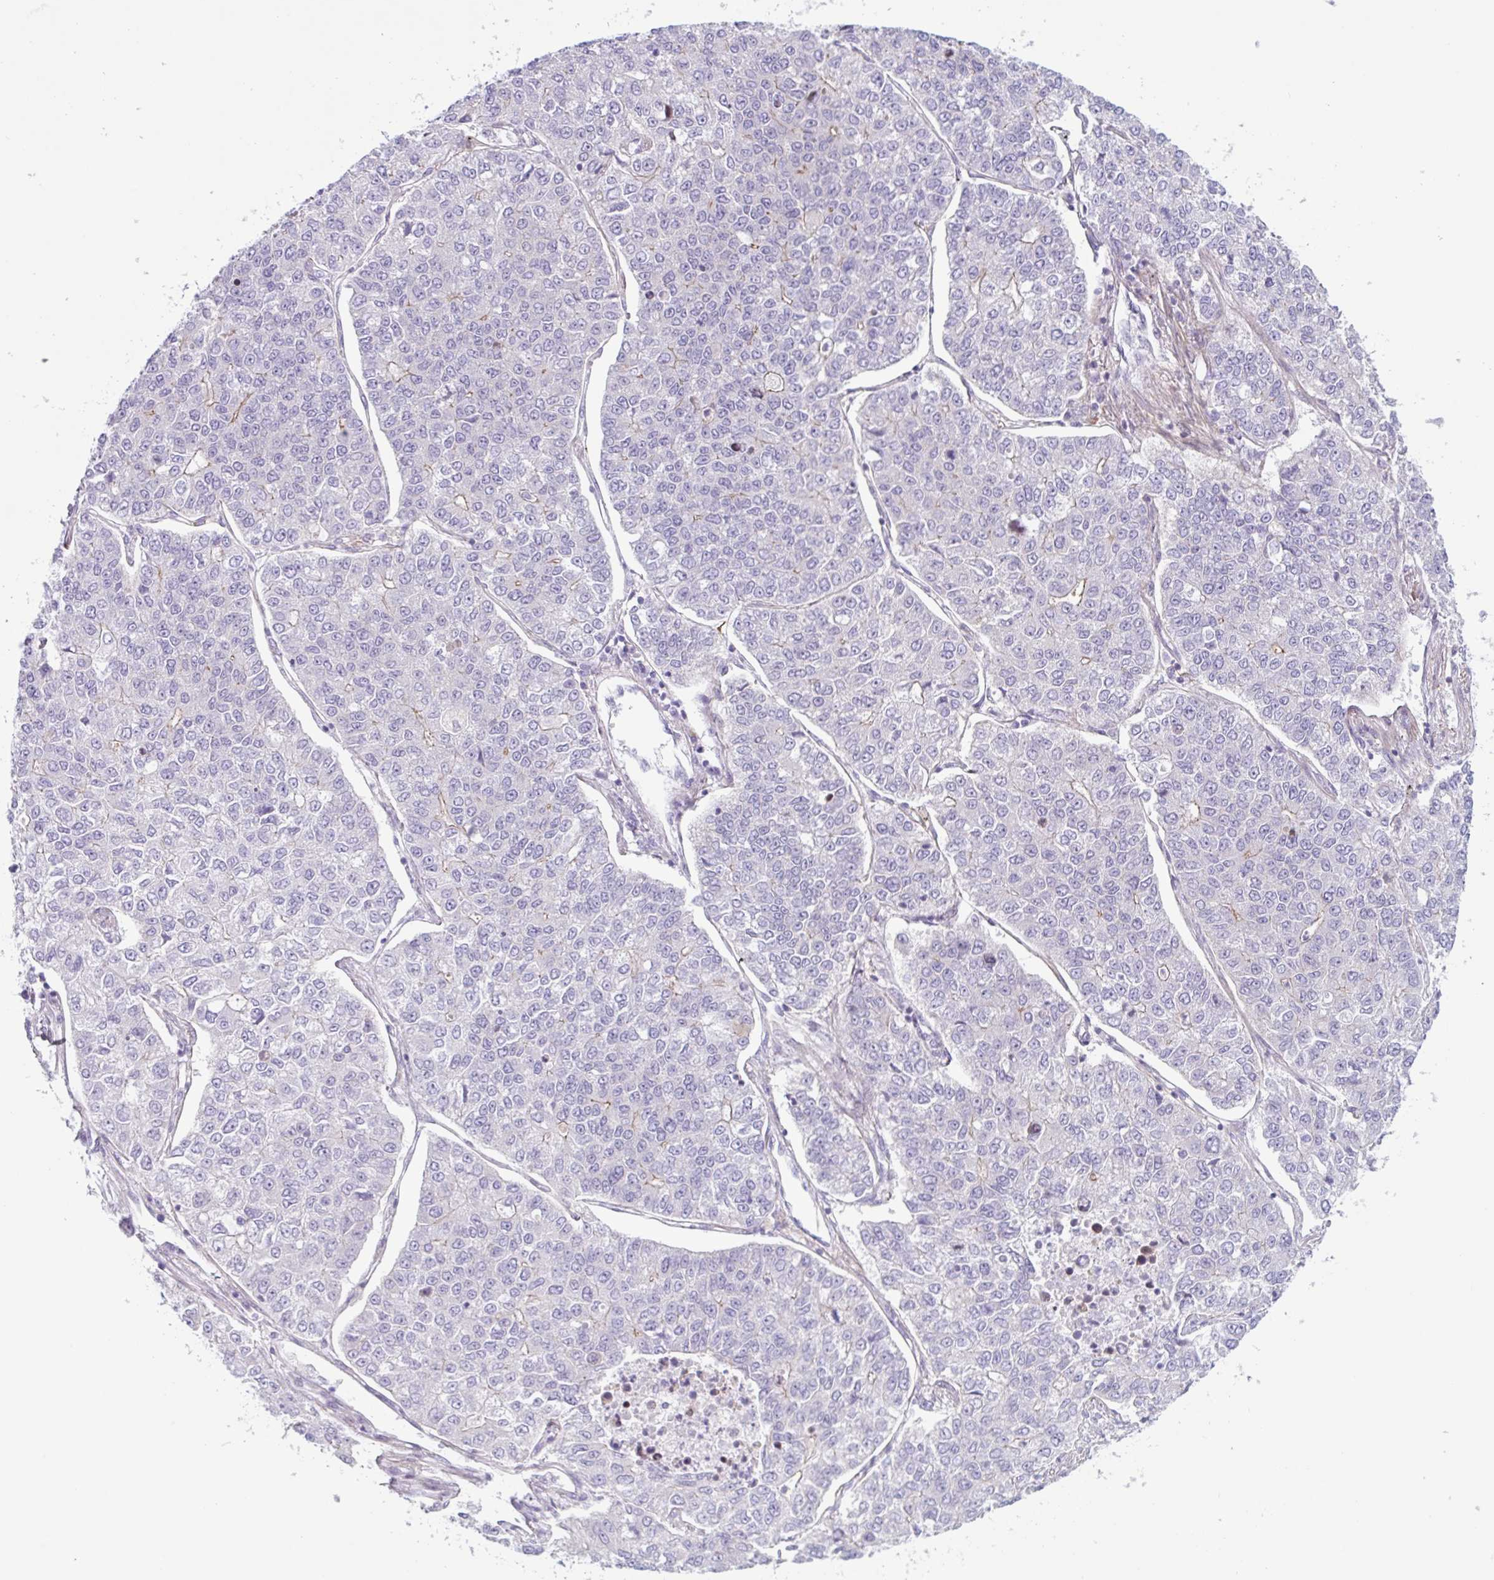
{"staining": {"intensity": "negative", "quantity": "none", "location": "none"}, "tissue": "lung cancer", "cell_type": "Tumor cells", "image_type": "cancer", "snomed": [{"axis": "morphology", "description": "Adenocarcinoma, NOS"}, {"axis": "topography", "description": "Lung"}], "caption": "Lung cancer (adenocarcinoma) was stained to show a protein in brown. There is no significant staining in tumor cells.", "gene": "MYH10", "patient": {"sex": "male", "age": 49}}